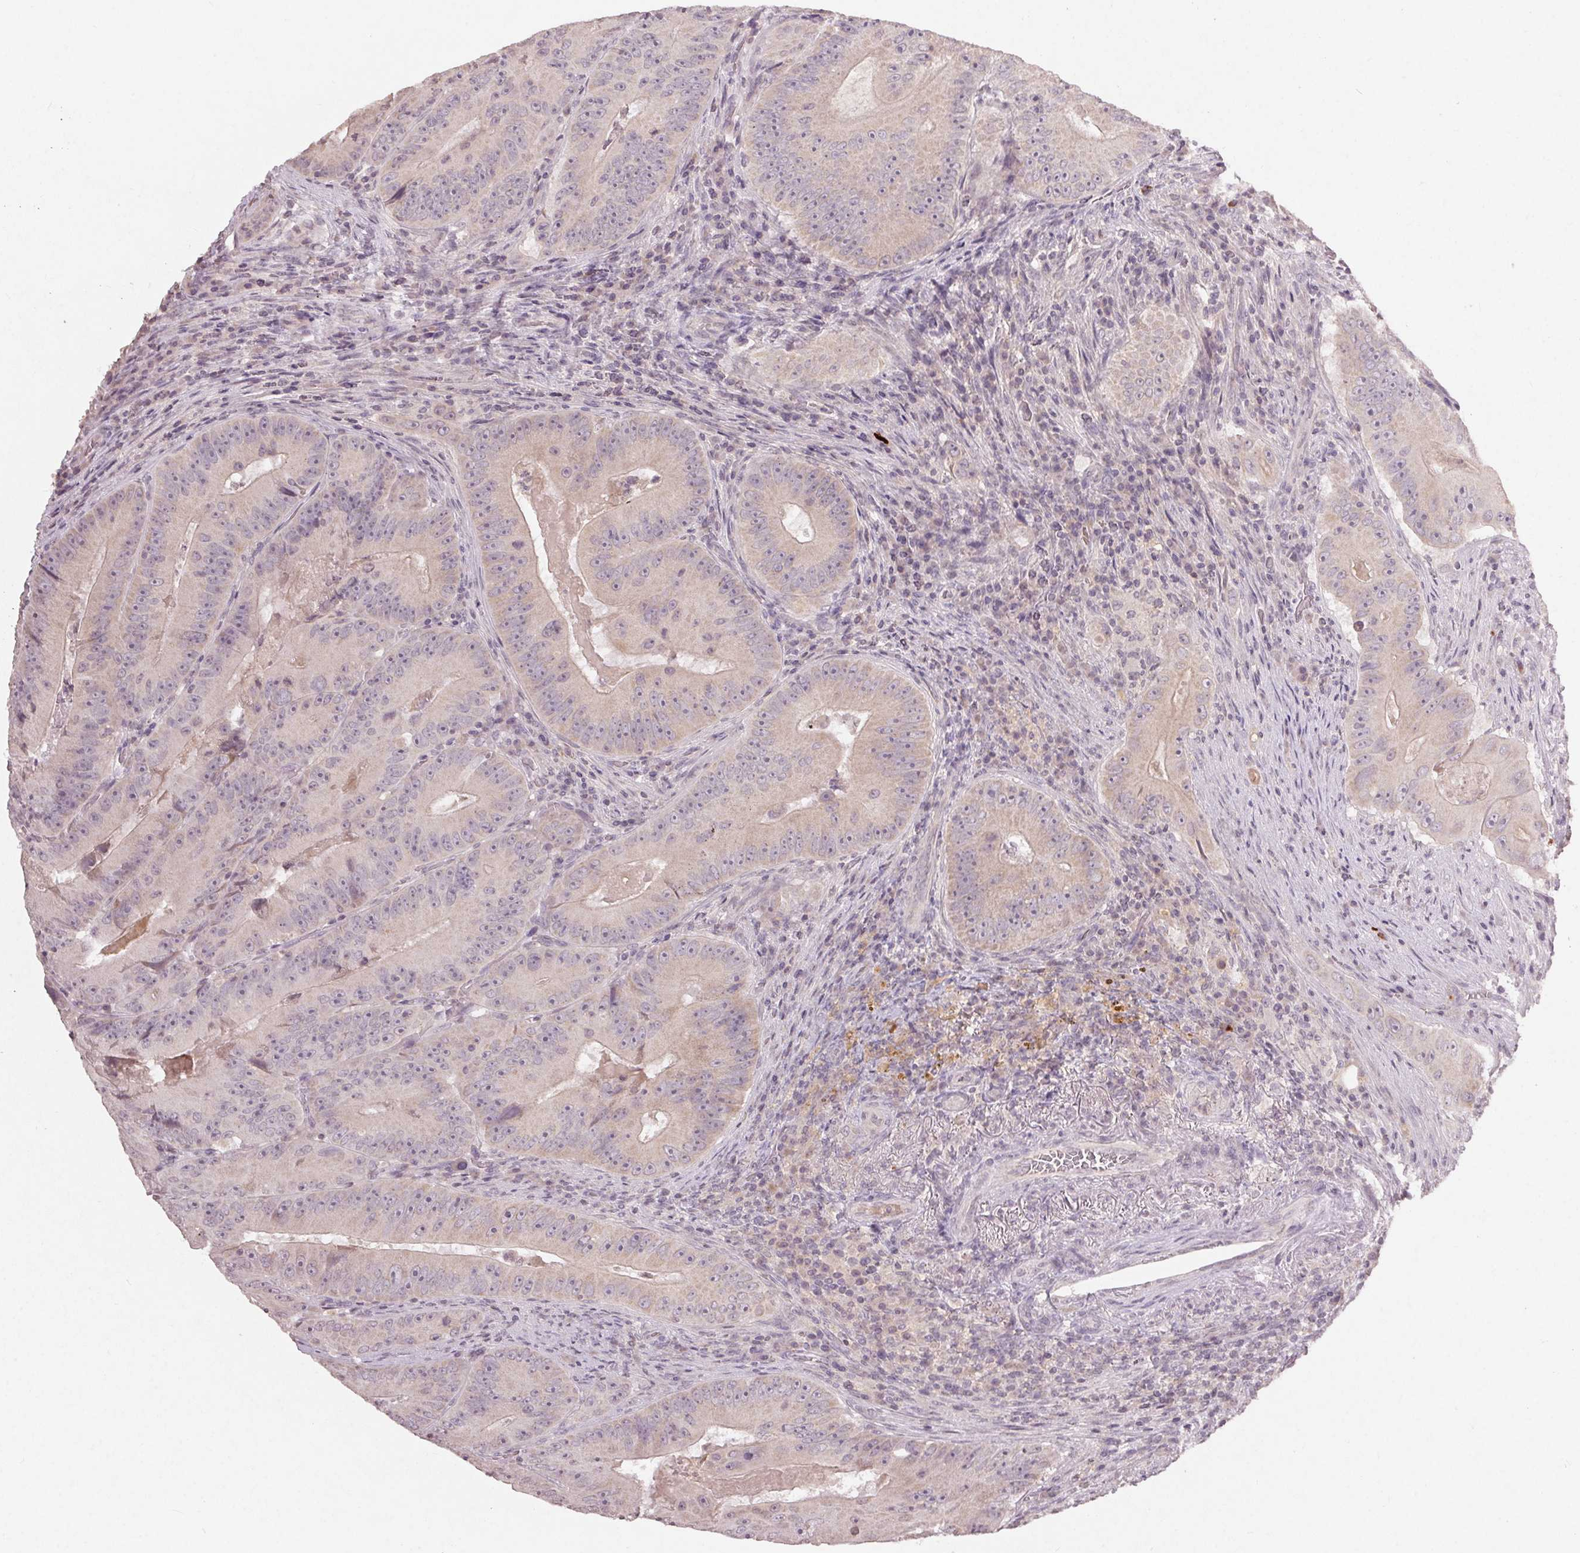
{"staining": {"intensity": "weak", "quantity": "<25%", "location": "cytoplasmic/membranous"}, "tissue": "colorectal cancer", "cell_type": "Tumor cells", "image_type": "cancer", "snomed": [{"axis": "morphology", "description": "Adenocarcinoma, NOS"}, {"axis": "topography", "description": "Colon"}], "caption": "High power microscopy histopathology image of an IHC image of colorectal cancer (adenocarcinoma), revealing no significant positivity in tumor cells.", "gene": "KLRC3", "patient": {"sex": "female", "age": 86}}